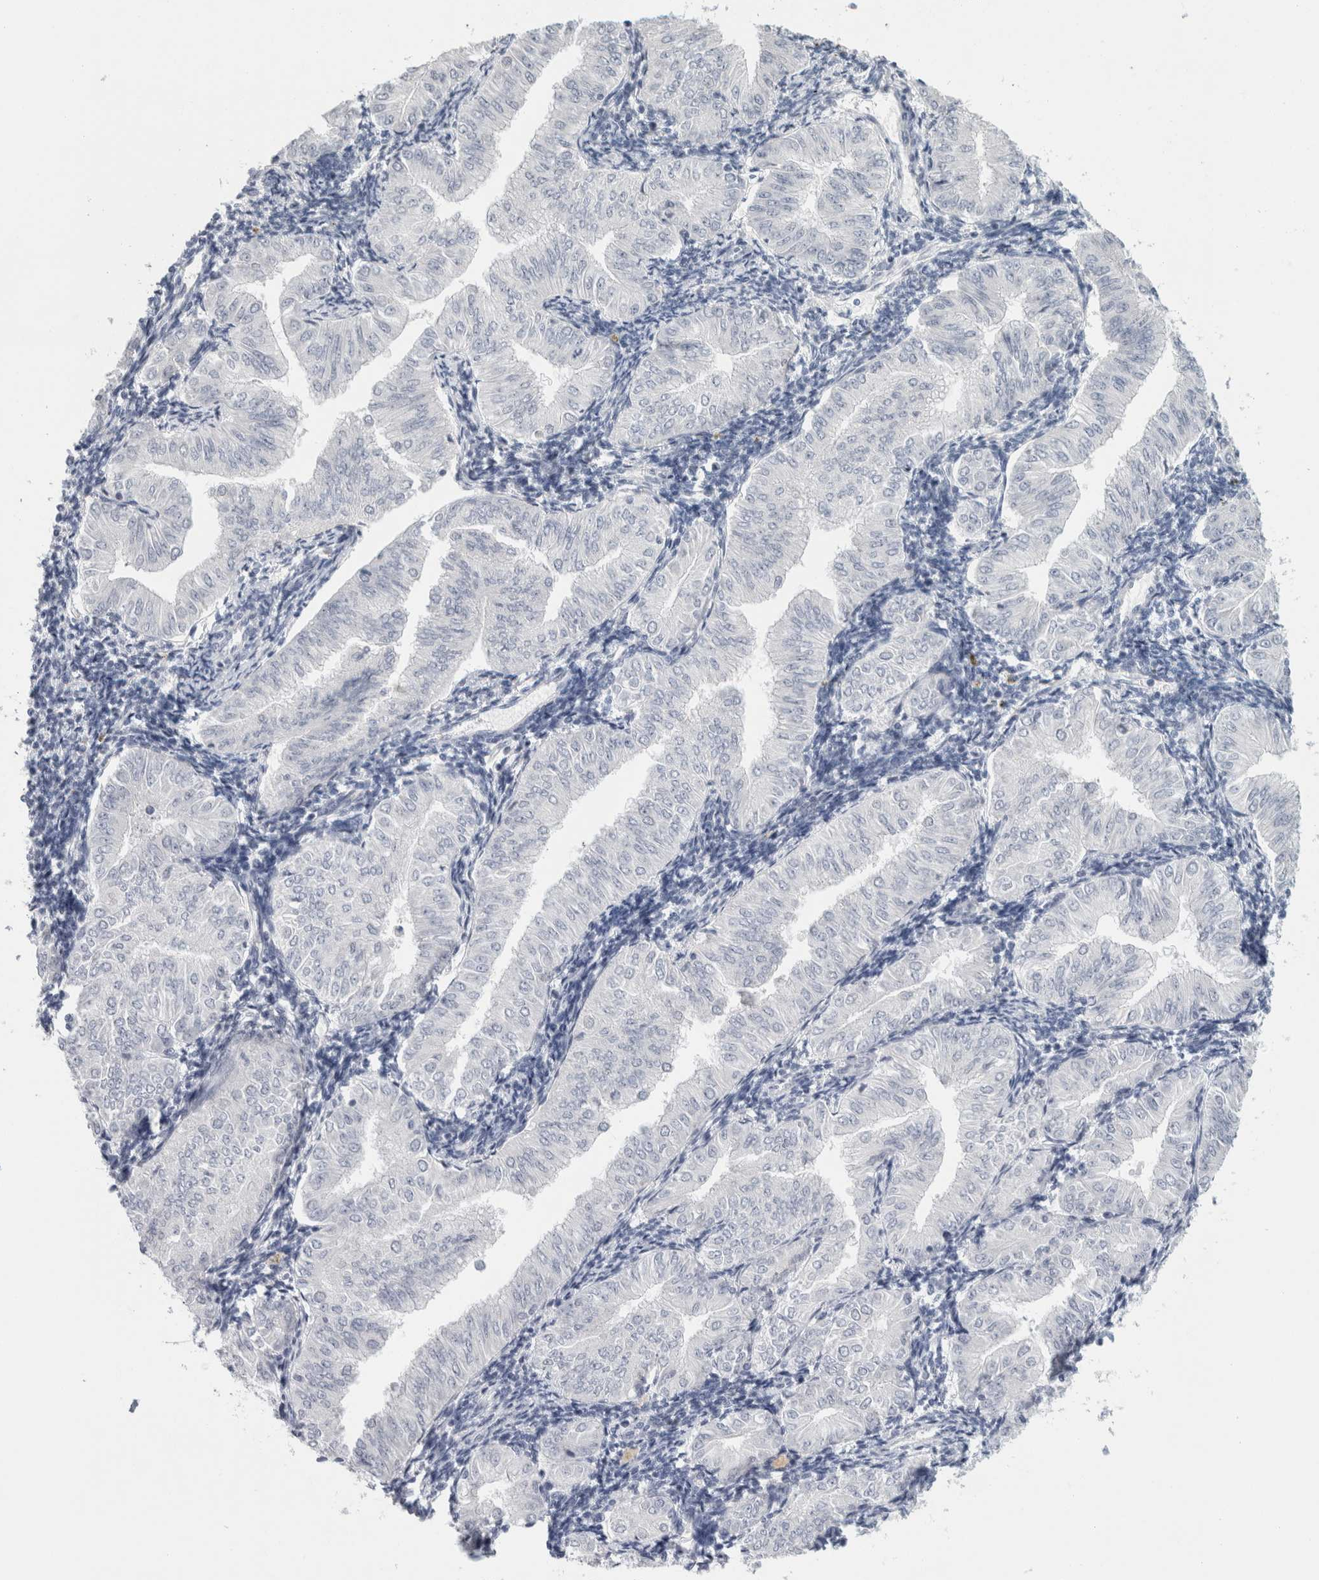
{"staining": {"intensity": "negative", "quantity": "none", "location": "none"}, "tissue": "endometrial cancer", "cell_type": "Tumor cells", "image_type": "cancer", "snomed": [{"axis": "morphology", "description": "Normal tissue, NOS"}, {"axis": "morphology", "description": "Adenocarcinoma, NOS"}, {"axis": "topography", "description": "Endometrium"}], "caption": "The micrograph shows no staining of tumor cells in endometrial cancer (adenocarcinoma).", "gene": "TONSL", "patient": {"sex": "female", "age": 53}}